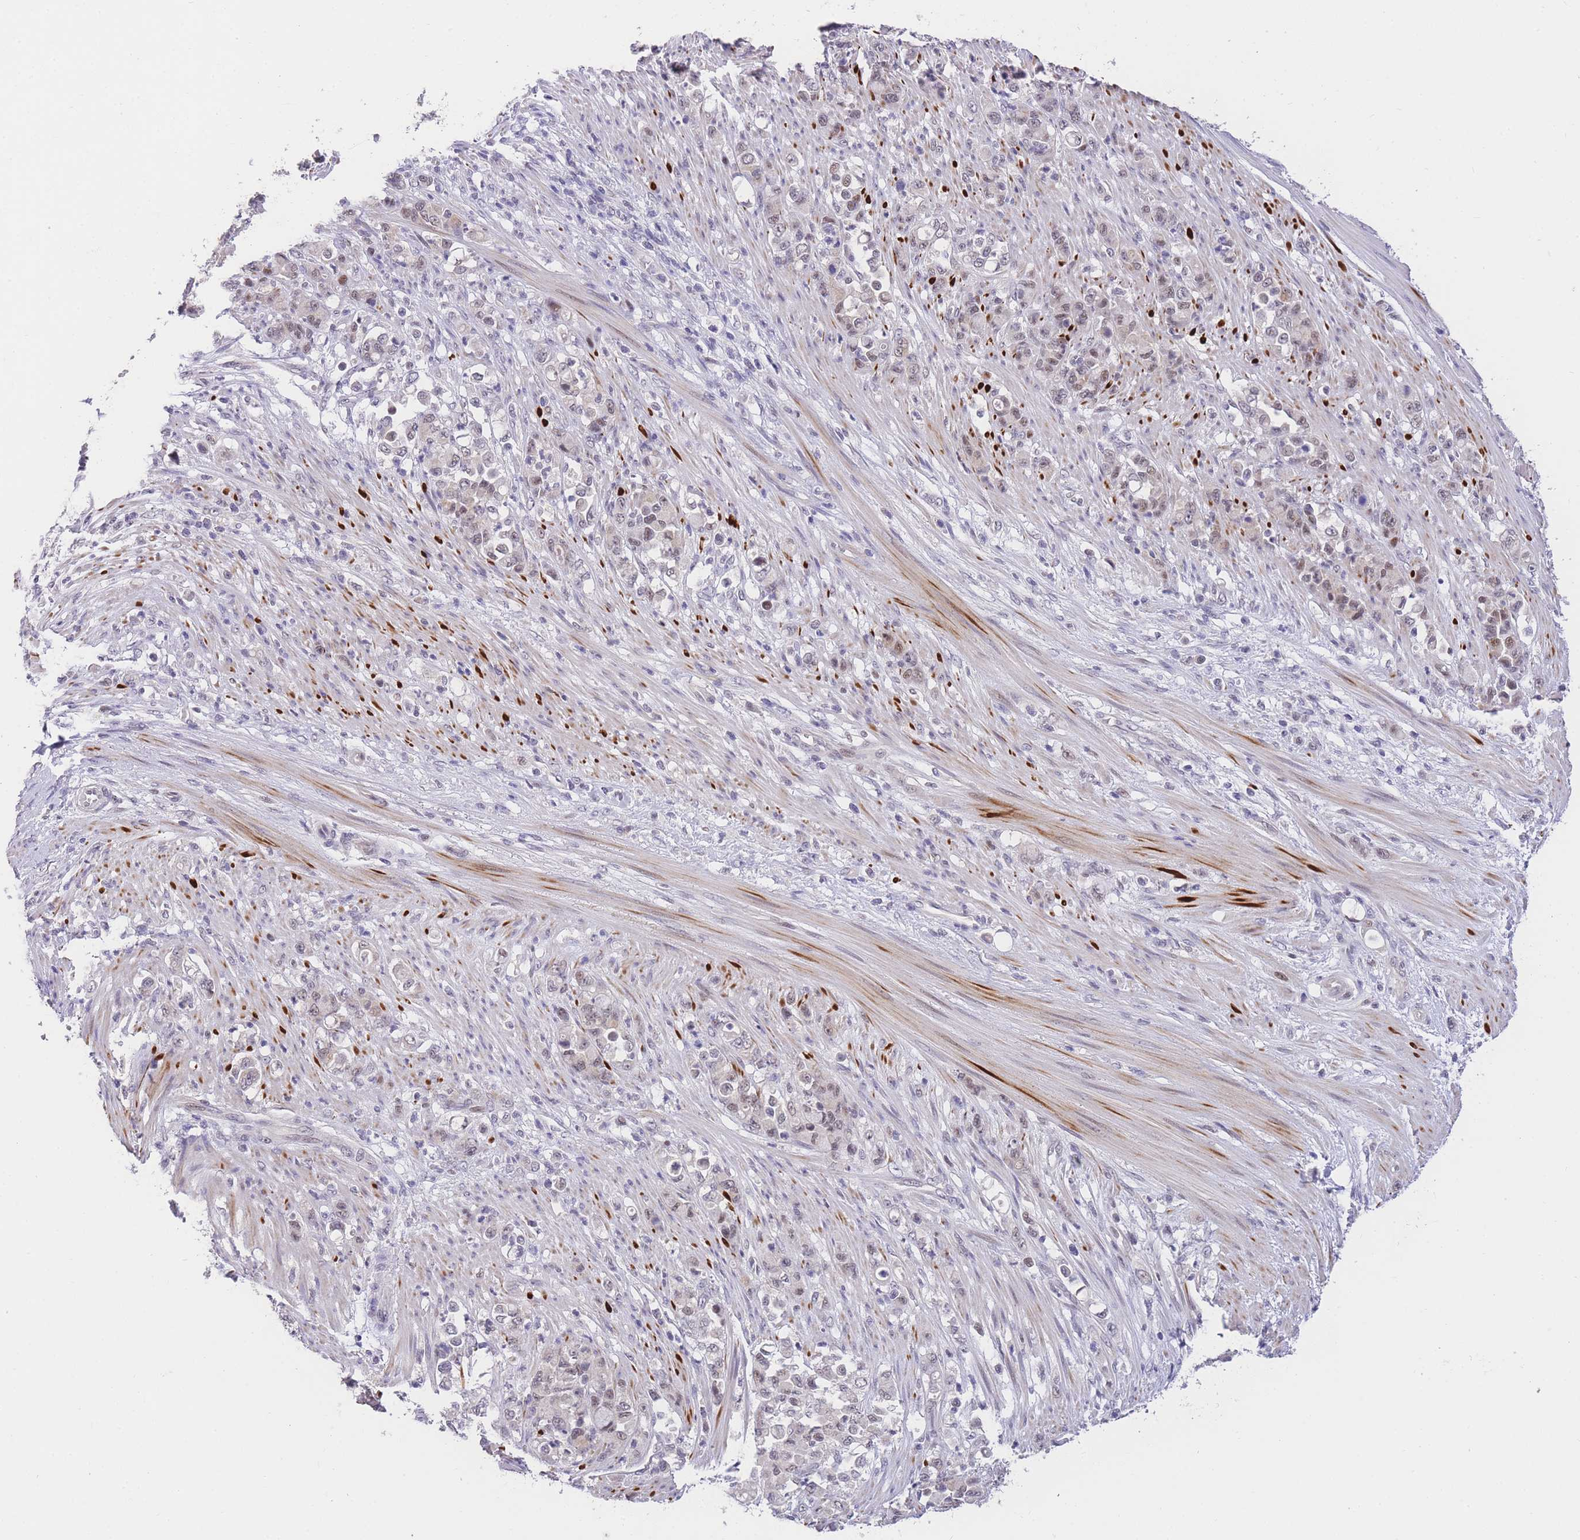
{"staining": {"intensity": "weak", "quantity": "25%-75%", "location": "nuclear"}, "tissue": "stomach cancer", "cell_type": "Tumor cells", "image_type": "cancer", "snomed": [{"axis": "morphology", "description": "Normal tissue, NOS"}, {"axis": "morphology", "description": "Adenocarcinoma, NOS"}, {"axis": "topography", "description": "Stomach"}], "caption": "Immunohistochemical staining of stomach adenocarcinoma exhibits weak nuclear protein staining in about 25%-75% of tumor cells.", "gene": "SLC35F2", "patient": {"sex": "female", "age": 79}}